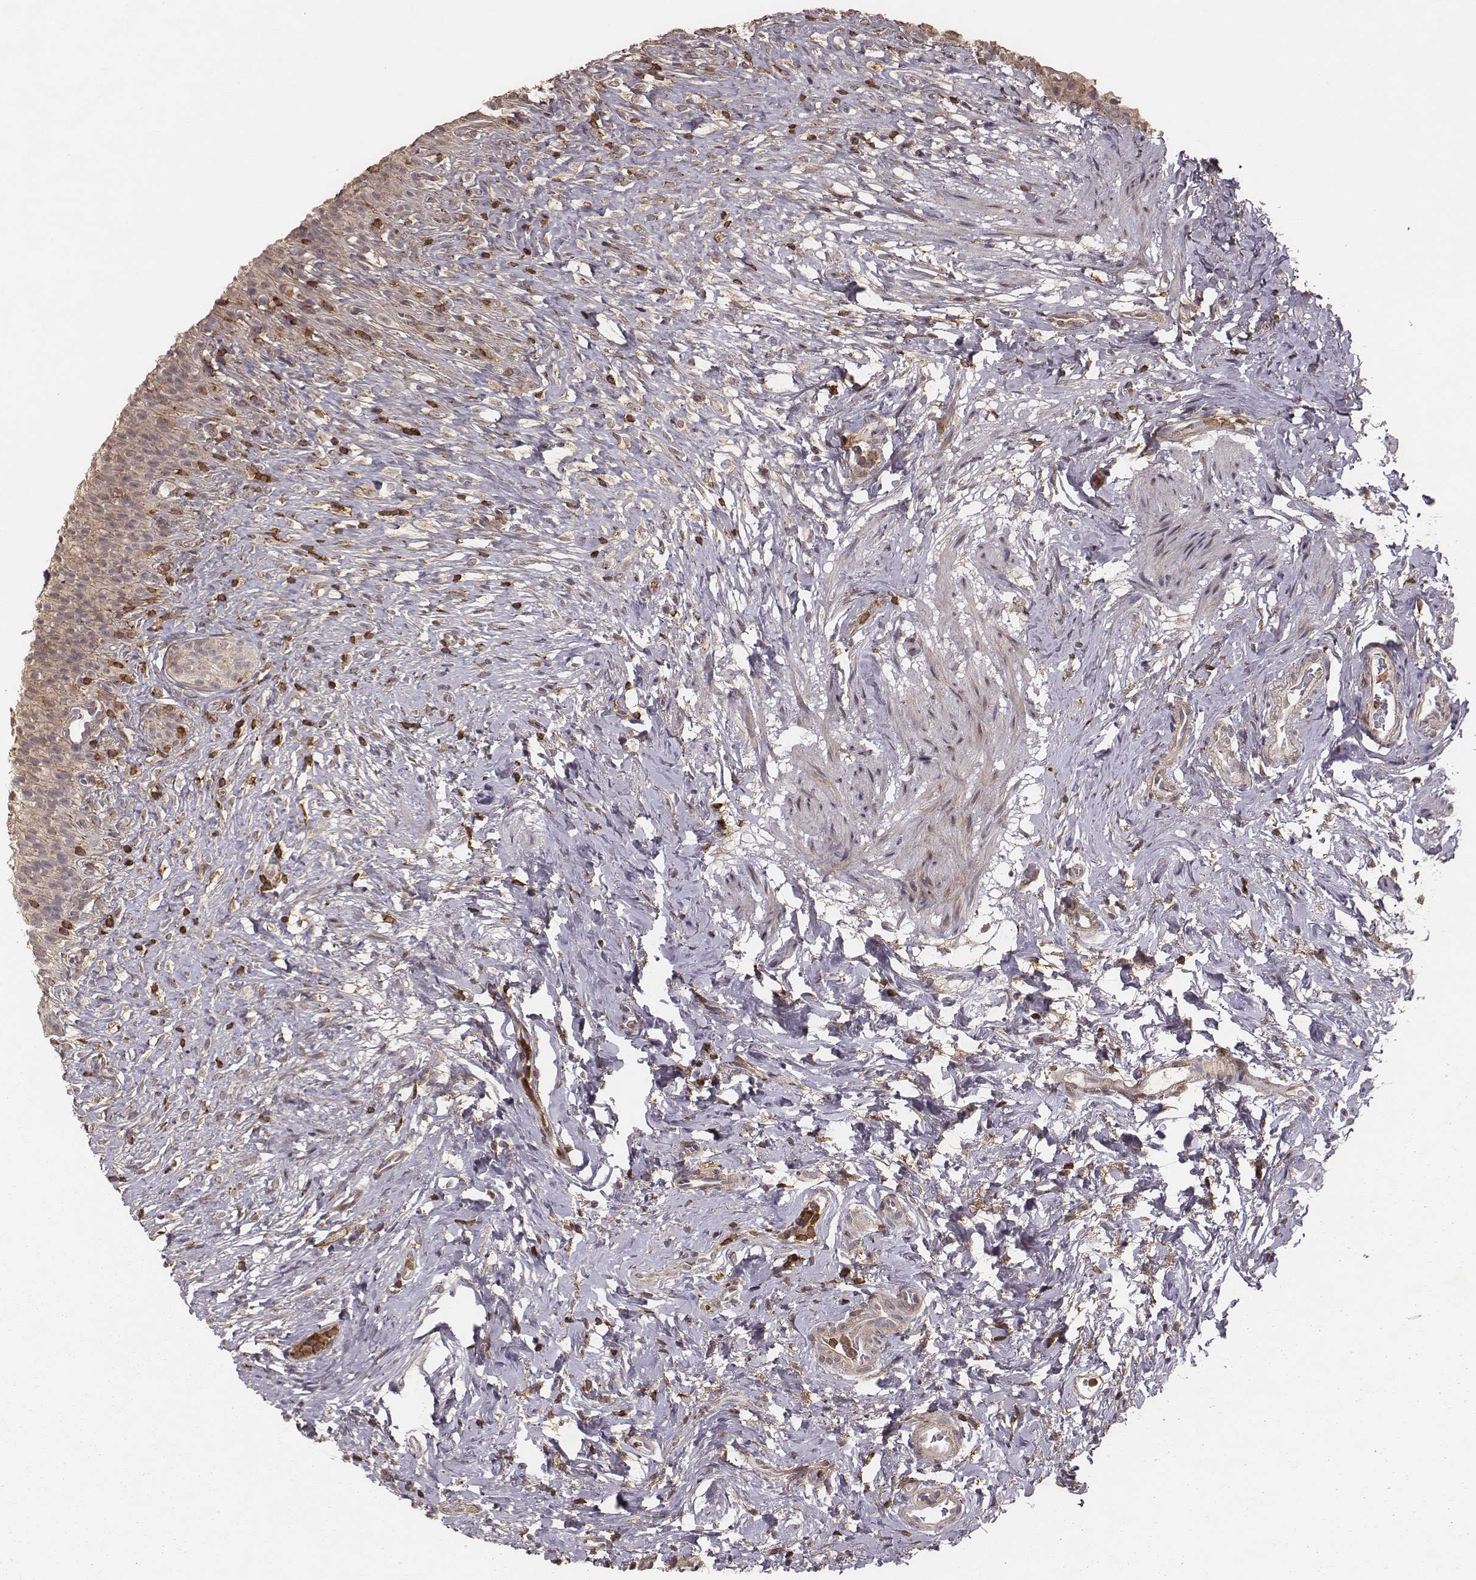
{"staining": {"intensity": "weak", "quantity": "25%-75%", "location": "cytoplasmic/membranous"}, "tissue": "urinary bladder", "cell_type": "Urothelial cells", "image_type": "normal", "snomed": [{"axis": "morphology", "description": "Normal tissue, NOS"}, {"axis": "topography", "description": "Urinary bladder"}, {"axis": "topography", "description": "Prostate"}], "caption": "About 25%-75% of urothelial cells in unremarkable human urinary bladder exhibit weak cytoplasmic/membranous protein expression as visualized by brown immunohistochemical staining.", "gene": "PILRA", "patient": {"sex": "male", "age": 76}}